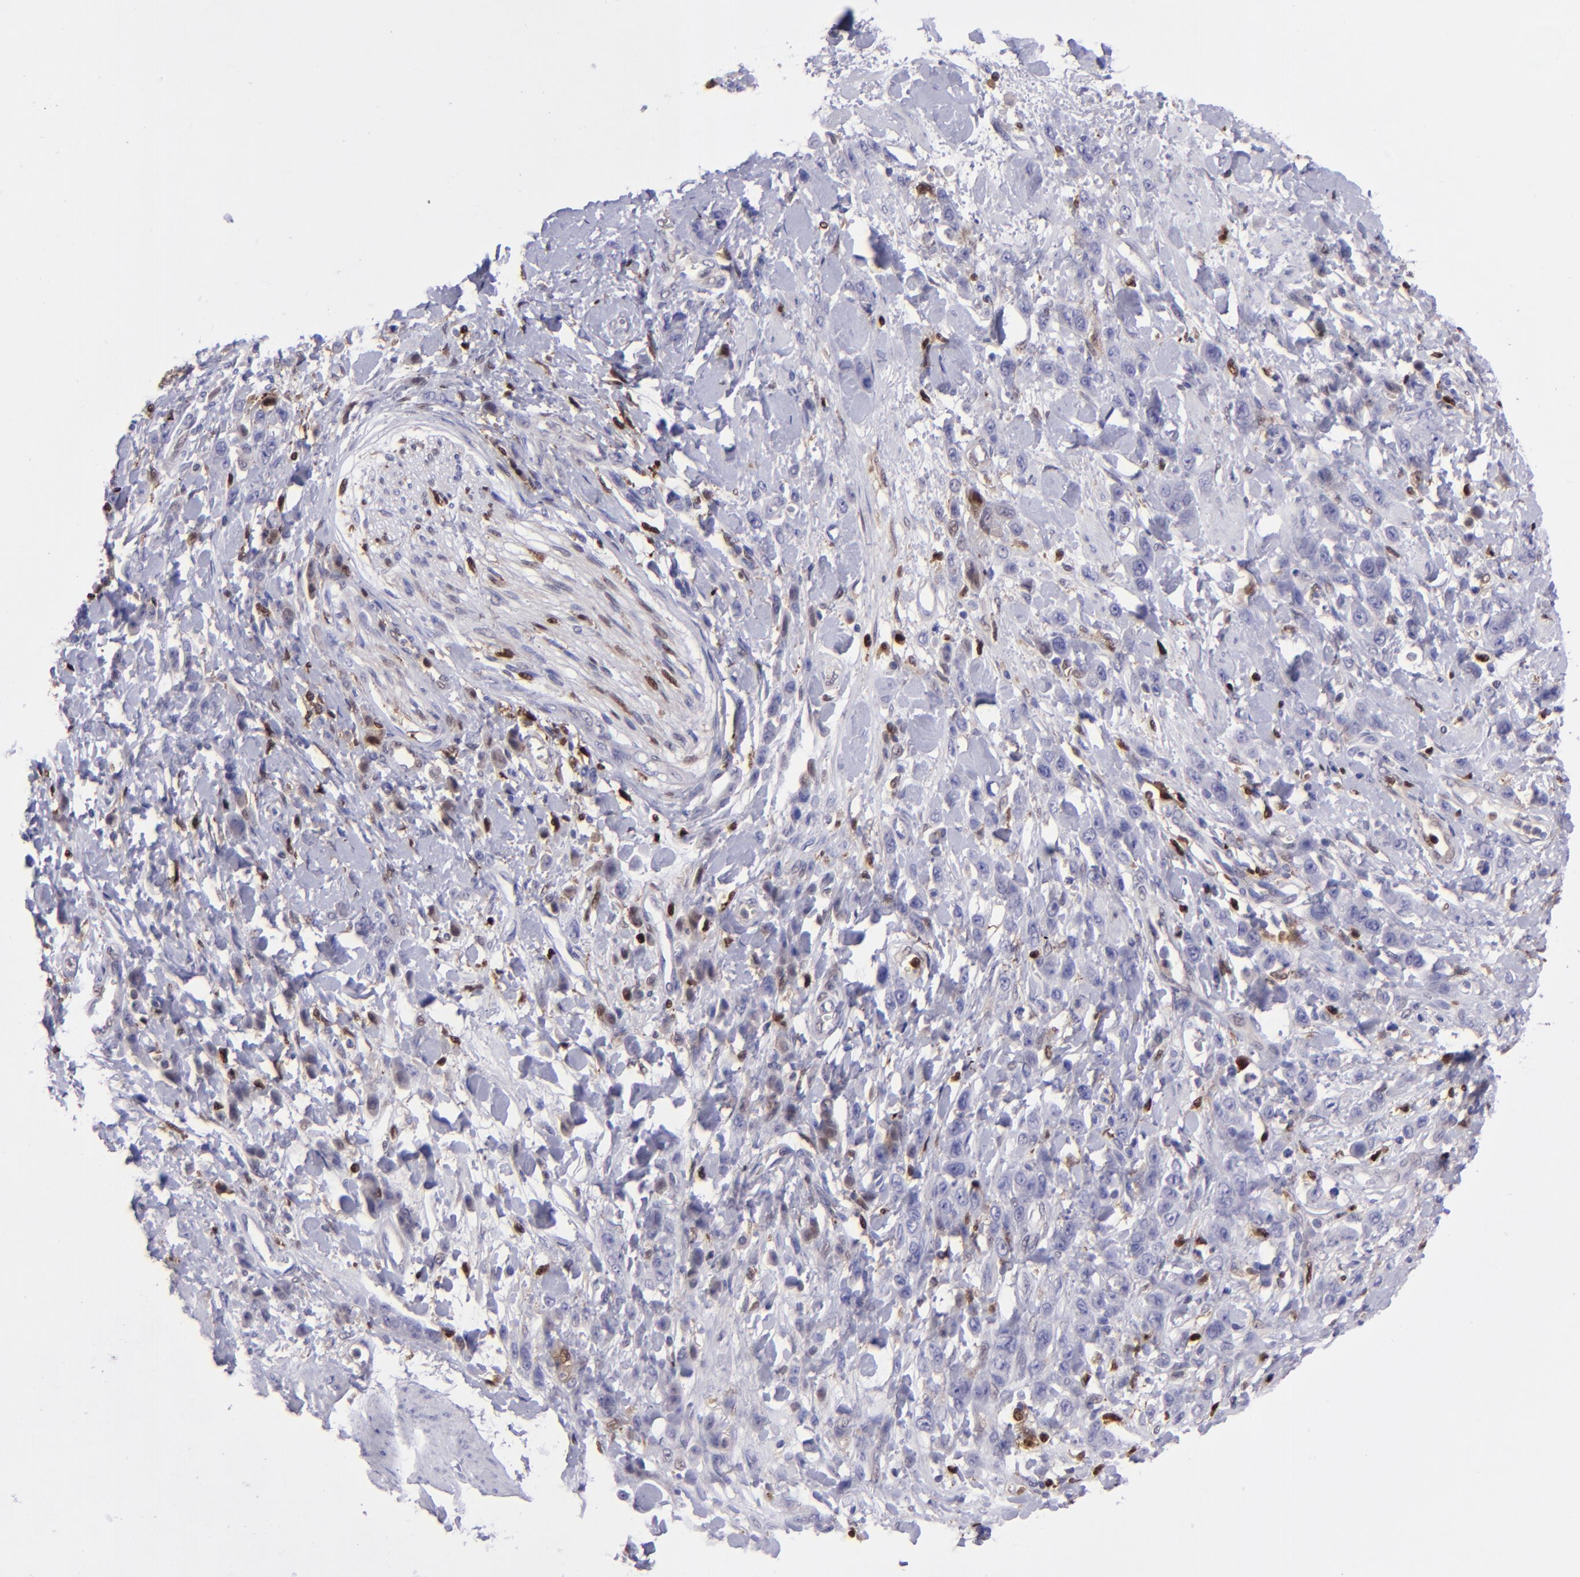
{"staining": {"intensity": "negative", "quantity": "none", "location": "none"}, "tissue": "stomach cancer", "cell_type": "Tumor cells", "image_type": "cancer", "snomed": [{"axis": "morphology", "description": "Normal tissue, NOS"}, {"axis": "morphology", "description": "Adenocarcinoma, NOS"}, {"axis": "topography", "description": "Stomach"}], "caption": "Tumor cells show no significant positivity in stomach cancer (adenocarcinoma).", "gene": "TYMP", "patient": {"sex": "male", "age": 82}}